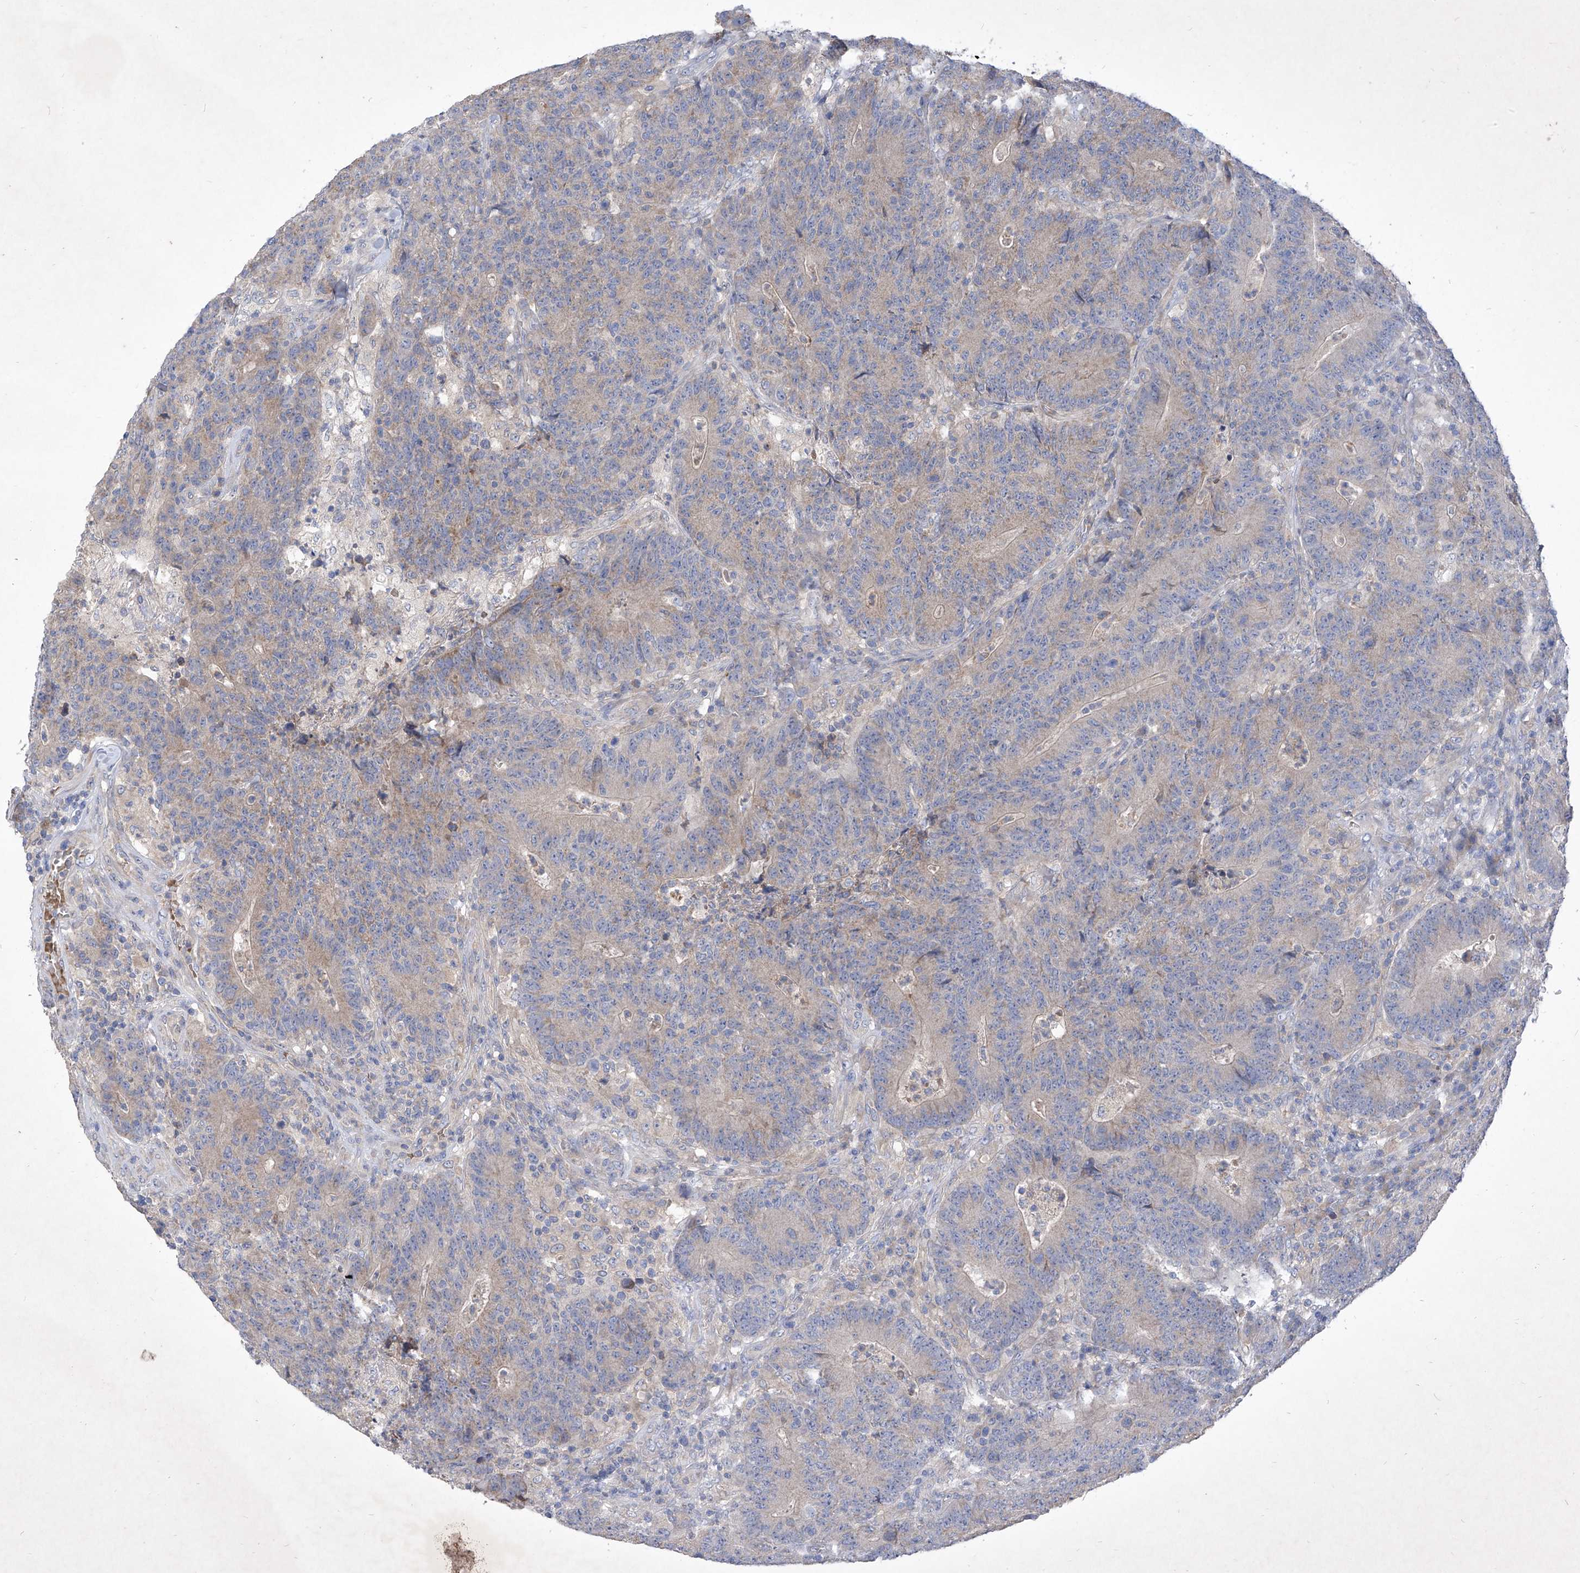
{"staining": {"intensity": "negative", "quantity": "none", "location": "none"}, "tissue": "colorectal cancer", "cell_type": "Tumor cells", "image_type": "cancer", "snomed": [{"axis": "morphology", "description": "Normal tissue, NOS"}, {"axis": "morphology", "description": "Adenocarcinoma, NOS"}, {"axis": "topography", "description": "Colon"}], "caption": "High magnification brightfield microscopy of colorectal adenocarcinoma stained with DAB (brown) and counterstained with hematoxylin (blue): tumor cells show no significant expression. (DAB (3,3'-diaminobenzidine) immunohistochemistry with hematoxylin counter stain).", "gene": "COQ3", "patient": {"sex": "female", "age": 75}}